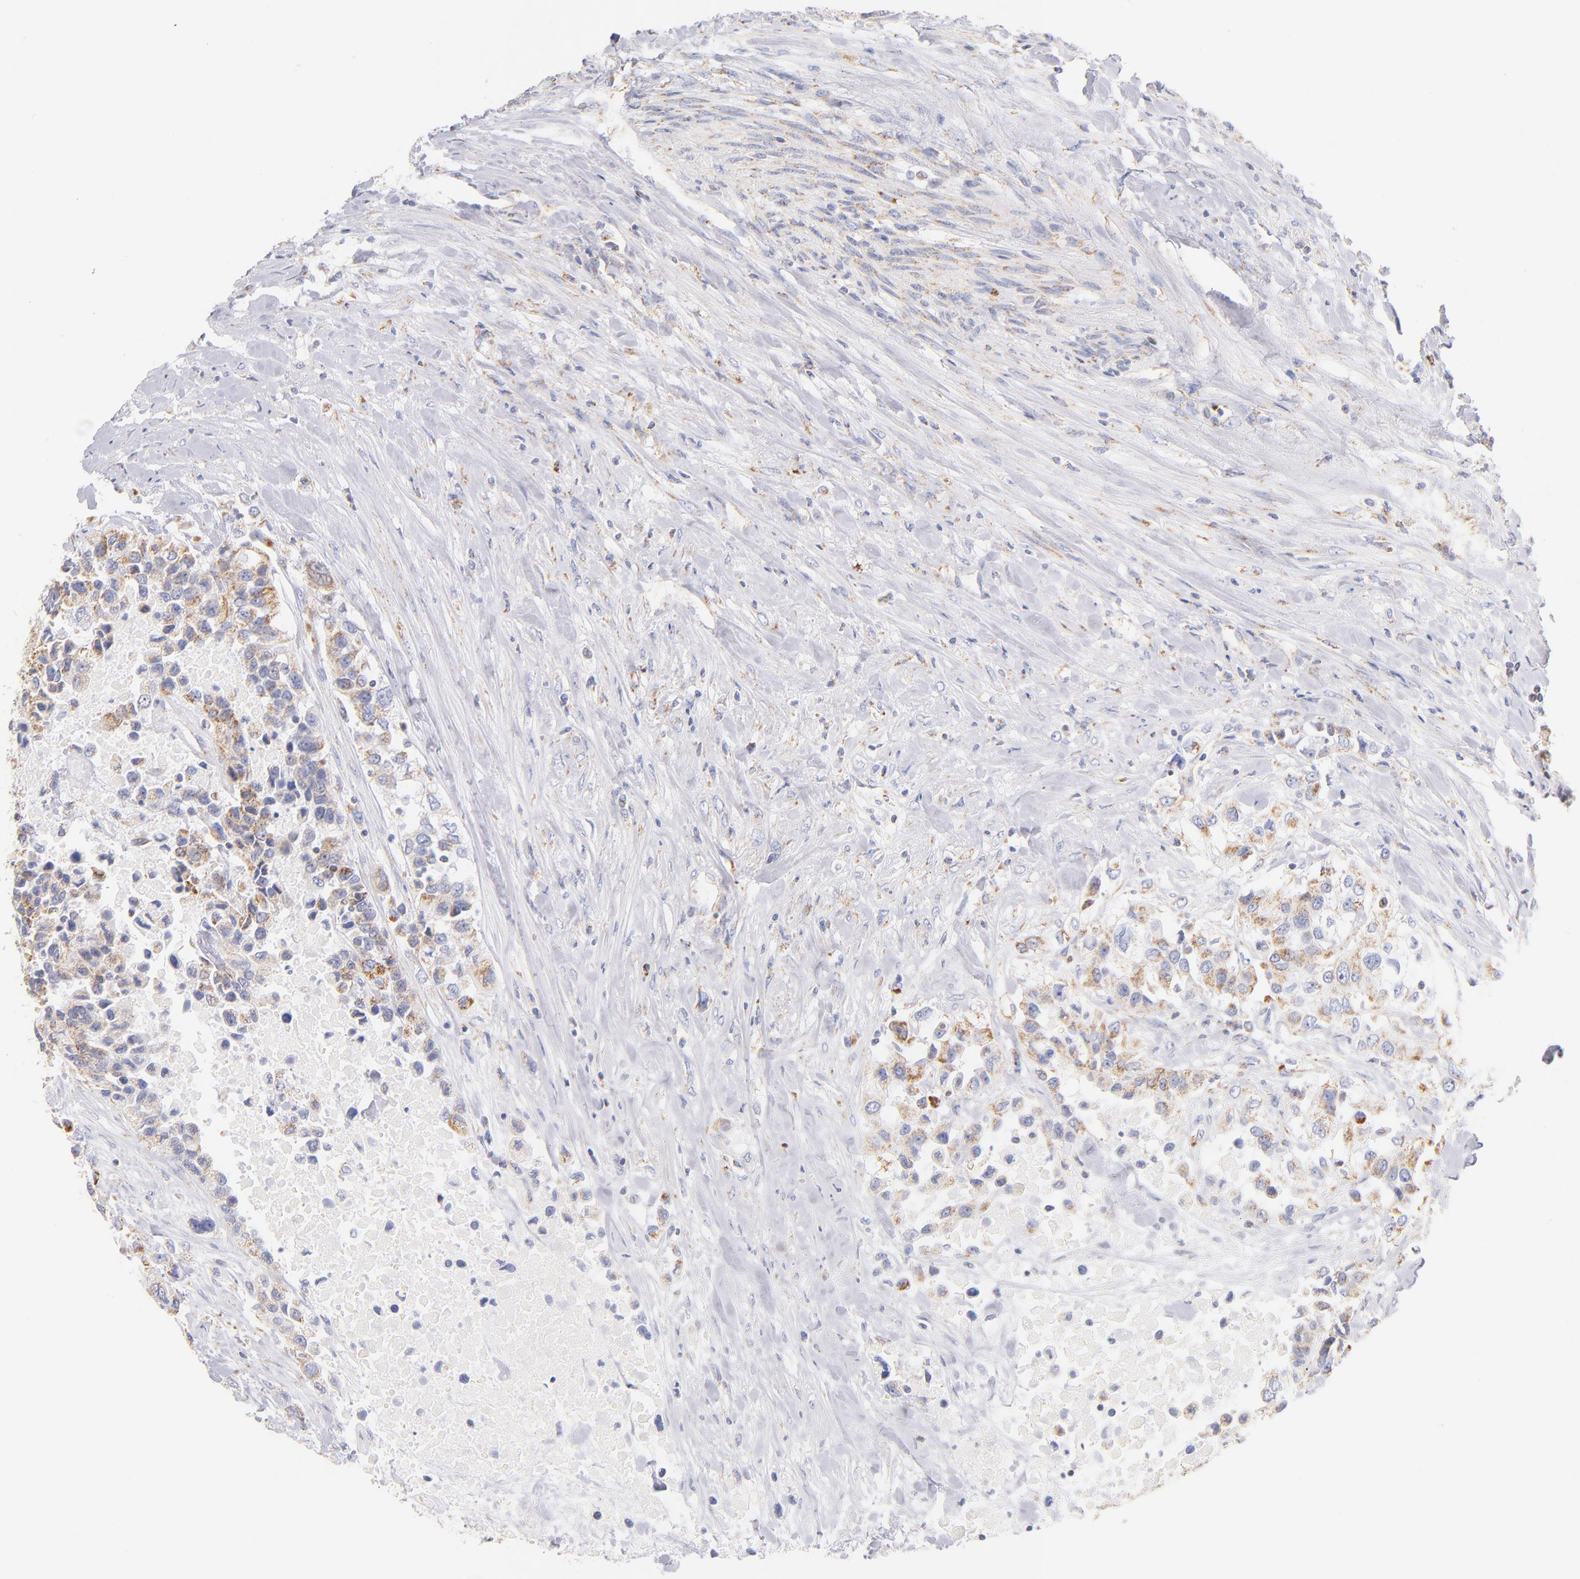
{"staining": {"intensity": "weak", "quantity": ">75%", "location": "cytoplasmic/membranous"}, "tissue": "urothelial cancer", "cell_type": "Tumor cells", "image_type": "cancer", "snomed": [{"axis": "morphology", "description": "Urothelial carcinoma, High grade"}, {"axis": "topography", "description": "Urinary bladder"}], "caption": "Immunohistochemical staining of human high-grade urothelial carcinoma exhibits low levels of weak cytoplasmic/membranous protein positivity in about >75% of tumor cells. (Stains: DAB (3,3'-diaminobenzidine) in brown, nuclei in blue, Microscopy: brightfield microscopy at high magnification).", "gene": "AIFM1", "patient": {"sex": "female", "age": 80}}